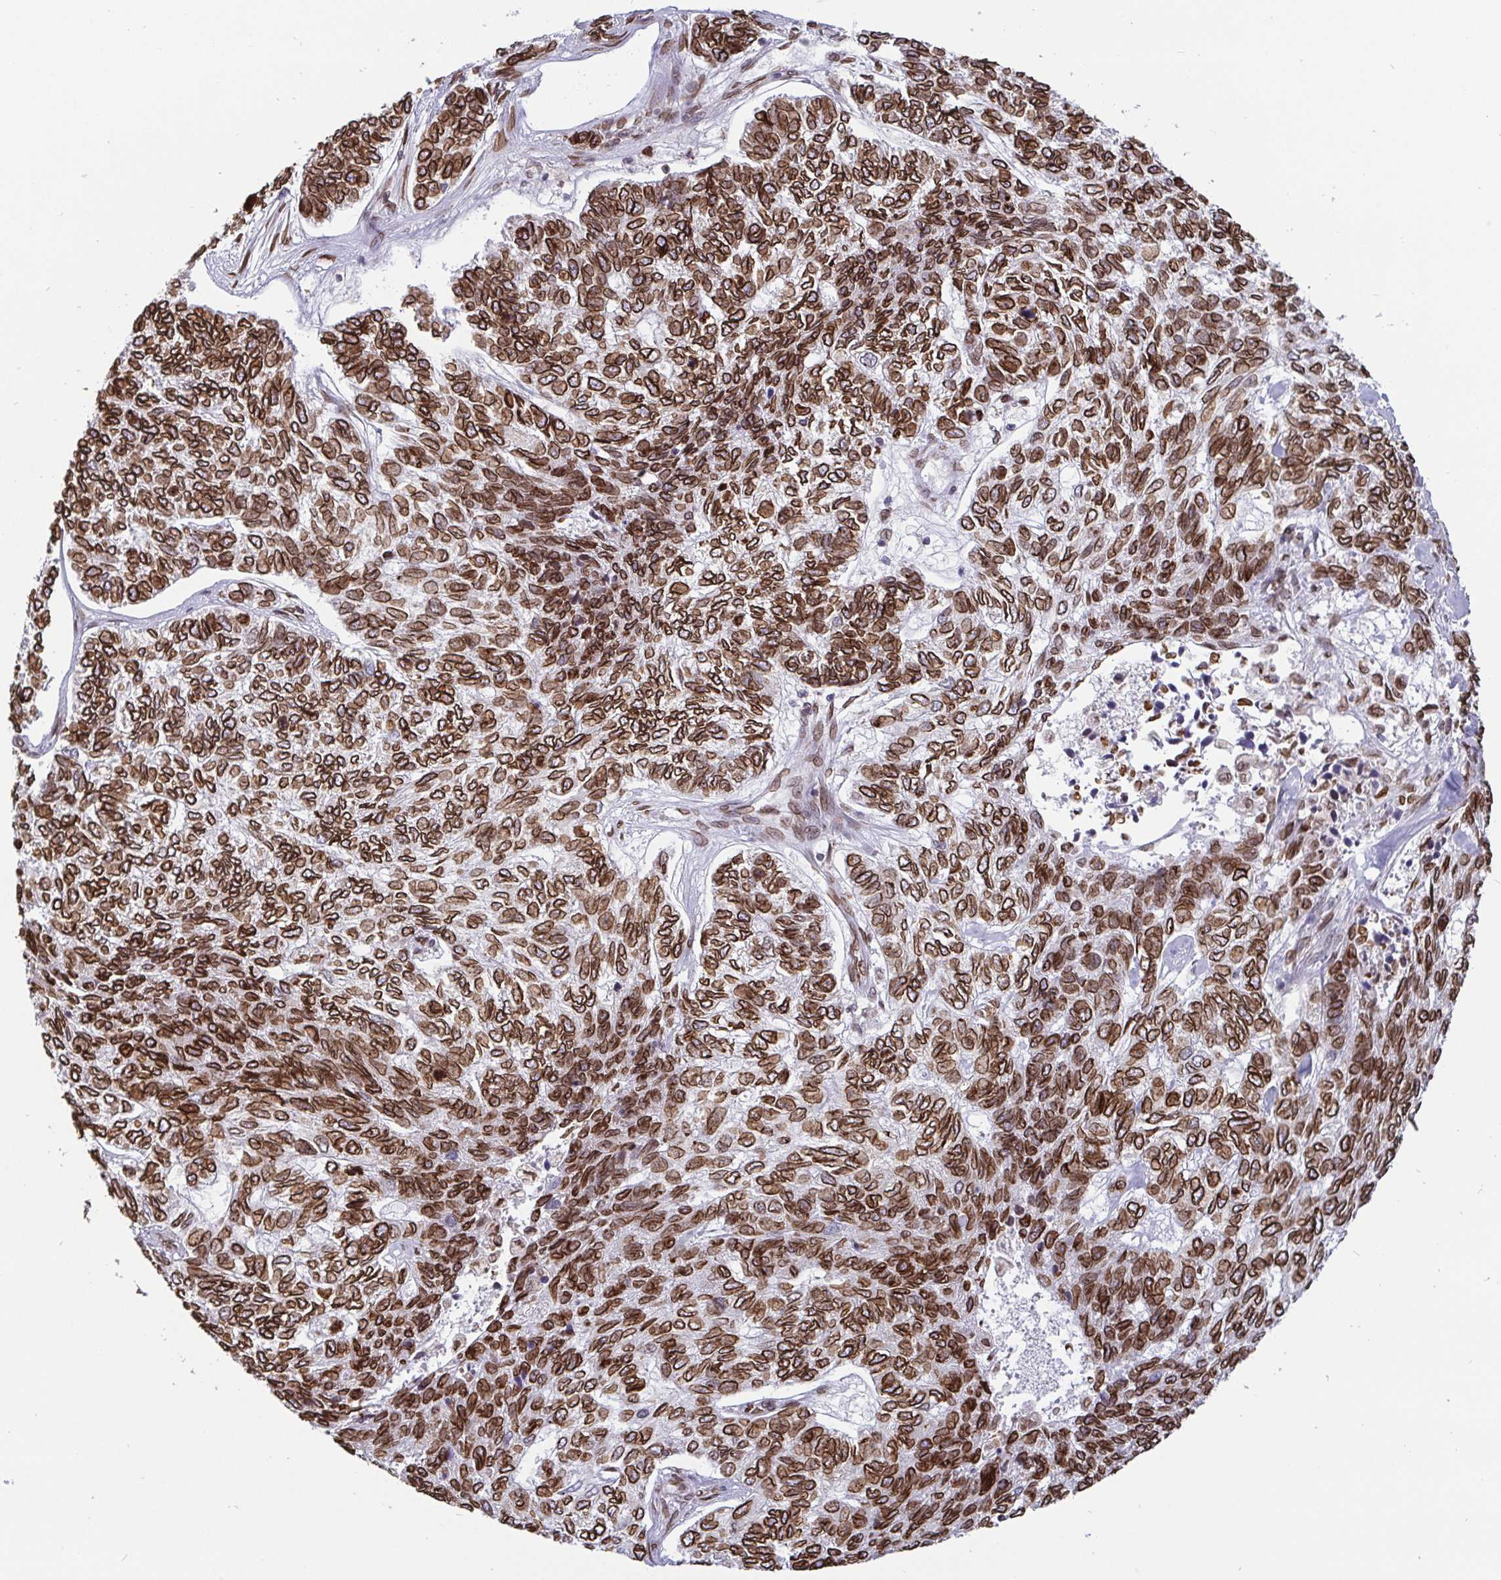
{"staining": {"intensity": "strong", "quantity": ">75%", "location": "cytoplasmic/membranous,nuclear"}, "tissue": "skin cancer", "cell_type": "Tumor cells", "image_type": "cancer", "snomed": [{"axis": "morphology", "description": "Basal cell carcinoma"}, {"axis": "topography", "description": "Skin"}], "caption": "Skin cancer tissue shows strong cytoplasmic/membranous and nuclear positivity in approximately >75% of tumor cells", "gene": "EMD", "patient": {"sex": "female", "age": 65}}